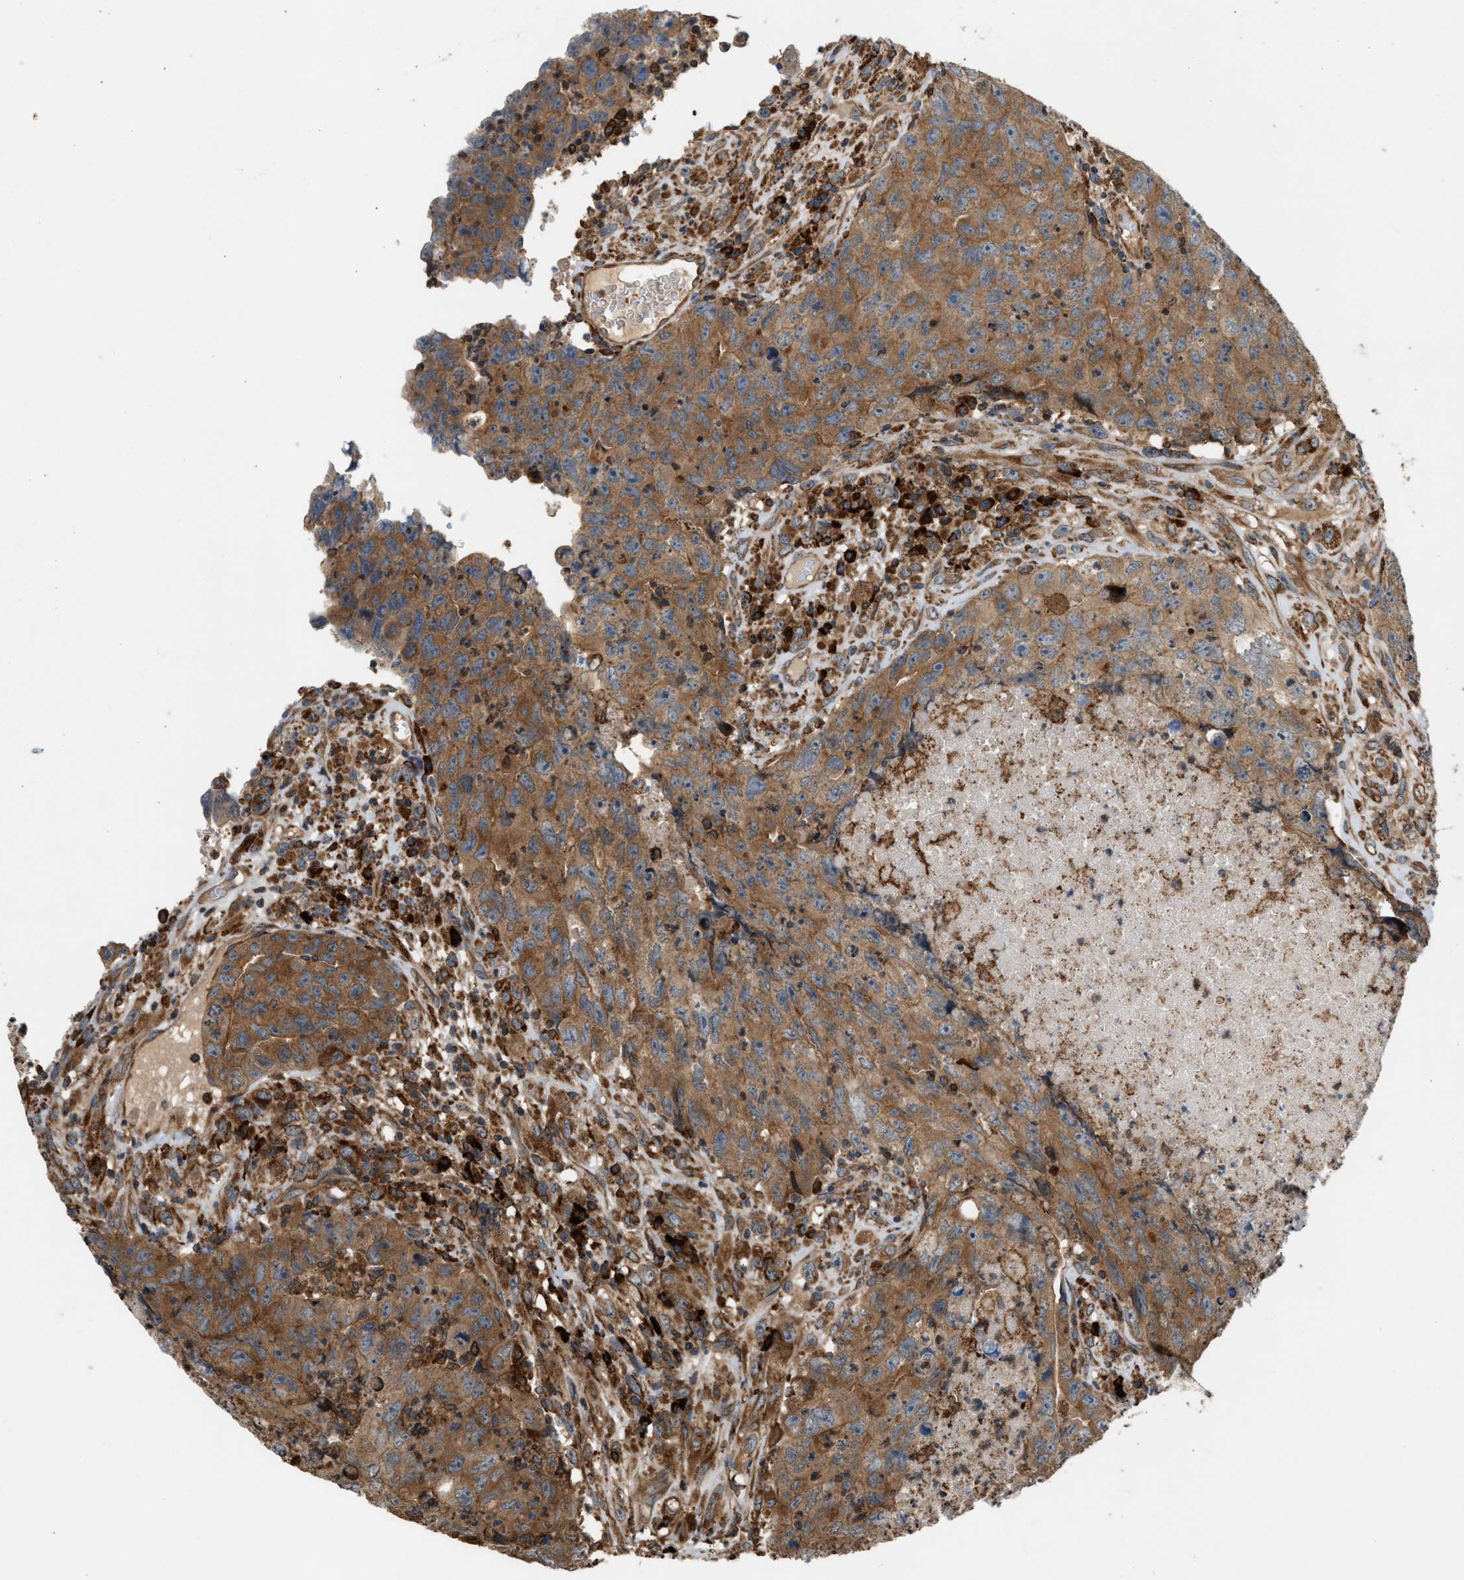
{"staining": {"intensity": "moderate", "quantity": ">75%", "location": "cytoplasmic/membranous"}, "tissue": "testis cancer", "cell_type": "Tumor cells", "image_type": "cancer", "snomed": [{"axis": "morphology", "description": "Carcinoma, Embryonal, NOS"}, {"axis": "topography", "description": "Testis"}], "caption": "Immunohistochemical staining of testis cancer shows moderate cytoplasmic/membranous protein positivity in about >75% of tumor cells.", "gene": "BAIAP2L1", "patient": {"sex": "male", "age": 32}}